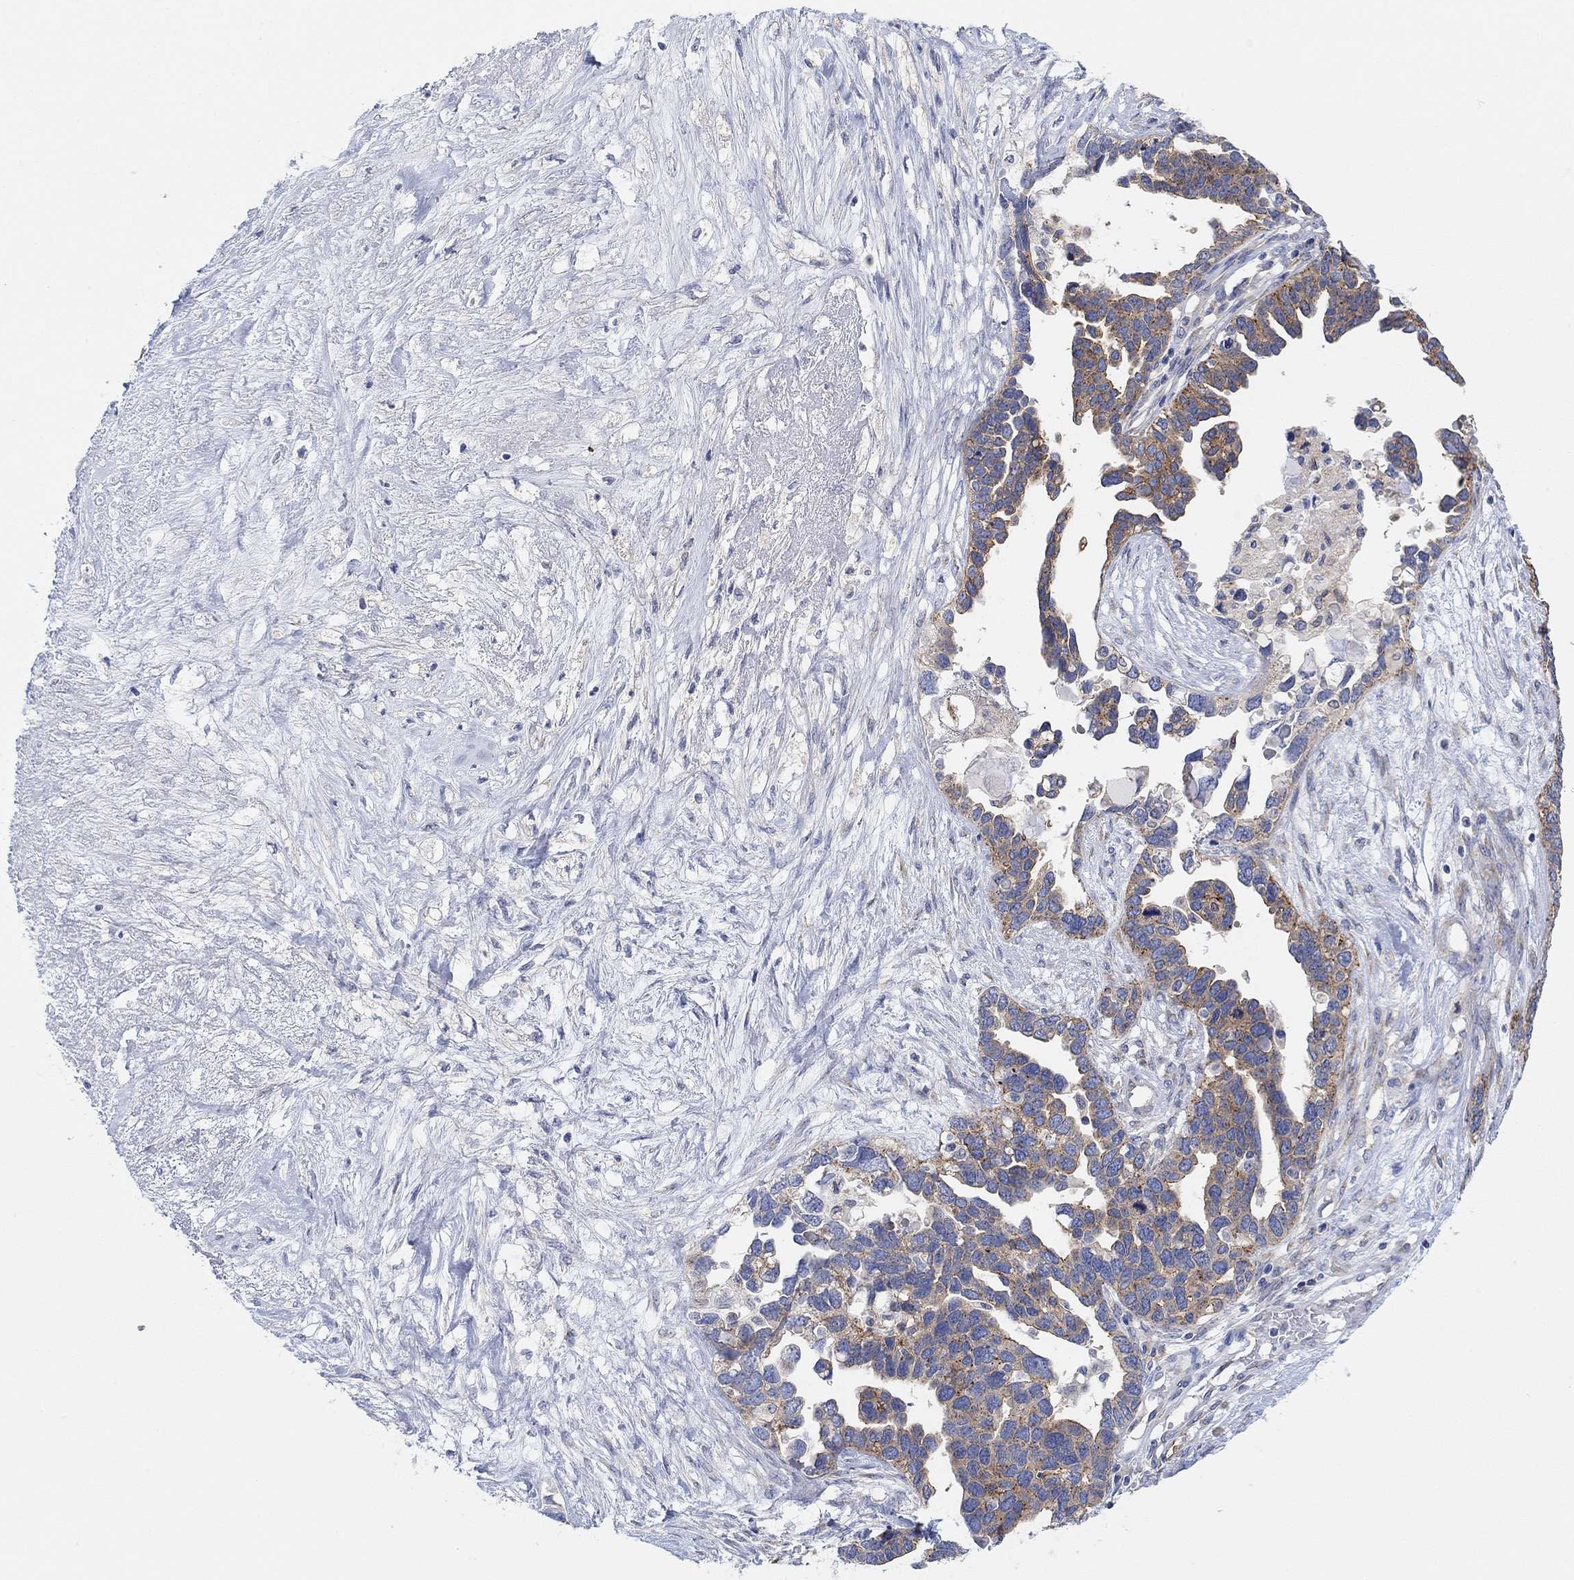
{"staining": {"intensity": "strong", "quantity": "<25%", "location": "cytoplasmic/membranous"}, "tissue": "ovarian cancer", "cell_type": "Tumor cells", "image_type": "cancer", "snomed": [{"axis": "morphology", "description": "Cystadenocarcinoma, serous, NOS"}, {"axis": "topography", "description": "Ovary"}], "caption": "The micrograph reveals a brown stain indicating the presence of a protein in the cytoplasmic/membranous of tumor cells in serous cystadenocarcinoma (ovarian).", "gene": "RGS1", "patient": {"sex": "female", "age": 54}}